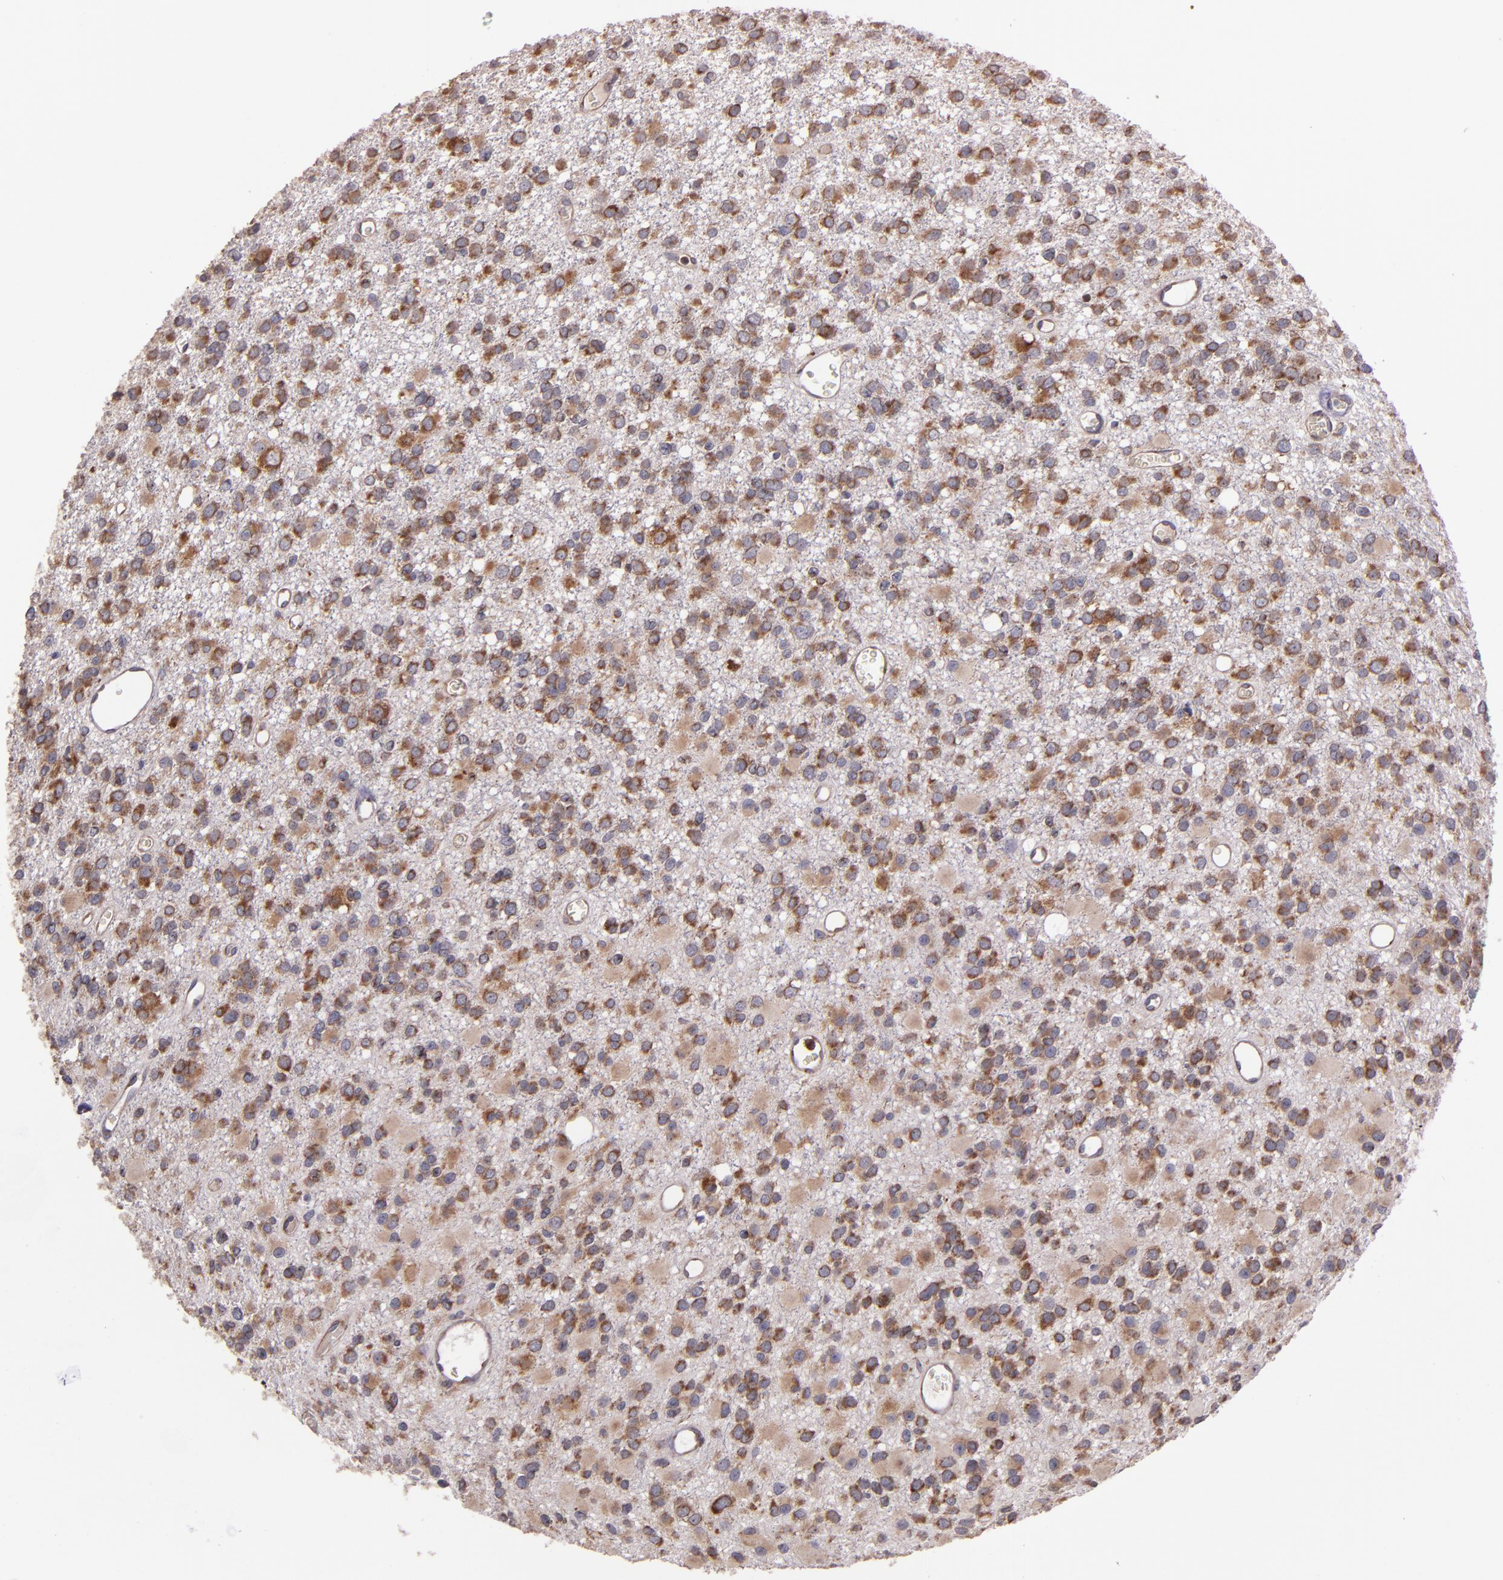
{"staining": {"intensity": "moderate", "quantity": ">75%", "location": "cytoplasmic/membranous"}, "tissue": "glioma", "cell_type": "Tumor cells", "image_type": "cancer", "snomed": [{"axis": "morphology", "description": "Glioma, malignant, Low grade"}, {"axis": "topography", "description": "Brain"}], "caption": "Low-grade glioma (malignant) stained for a protein shows moderate cytoplasmic/membranous positivity in tumor cells. (DAB IHC with brightfield microscopy, high magnification).", "gene": "EIF4ENIF1", "patient": {"sex": "male", "age": 42}}